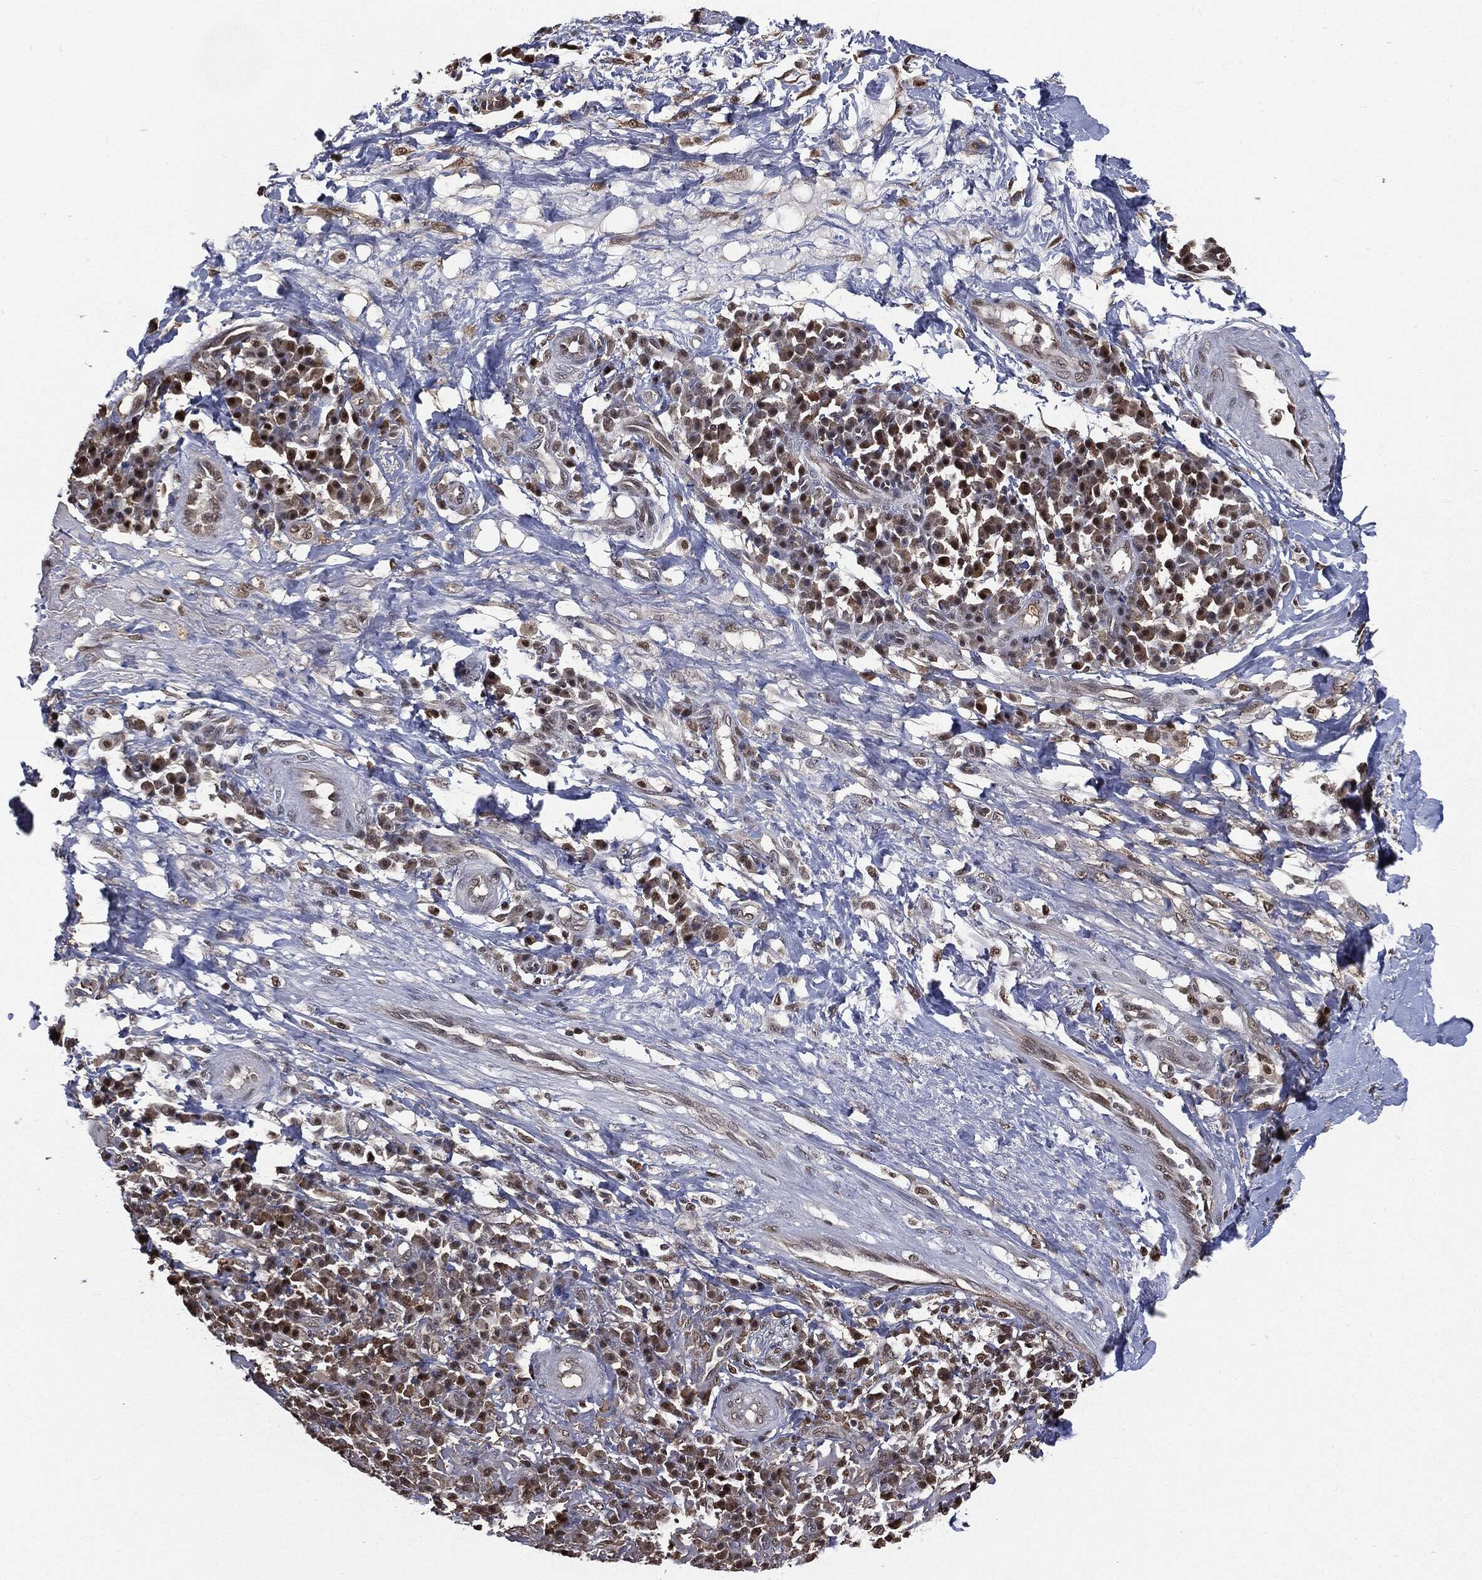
{"staining": {"intensity": "moderate", "quantity": "<25%", "location": "nuclear"}, "tissue": "skin cancer", "cell_type": "Tumor cells", "image_type": "cancer", "snomed": [{"axis": "morphology", "description": "Squamous cell carcinoma, NOS"}, {"axis": "topography", "description": "Skin"}], "caption": "Skin squamous cell carcinoma stained with IHC reveals moderate nuclear positivity in approximately <25% of tumor cells.", "gene": "SHLD2", "patient": {"sex": "male", "age": 92}}